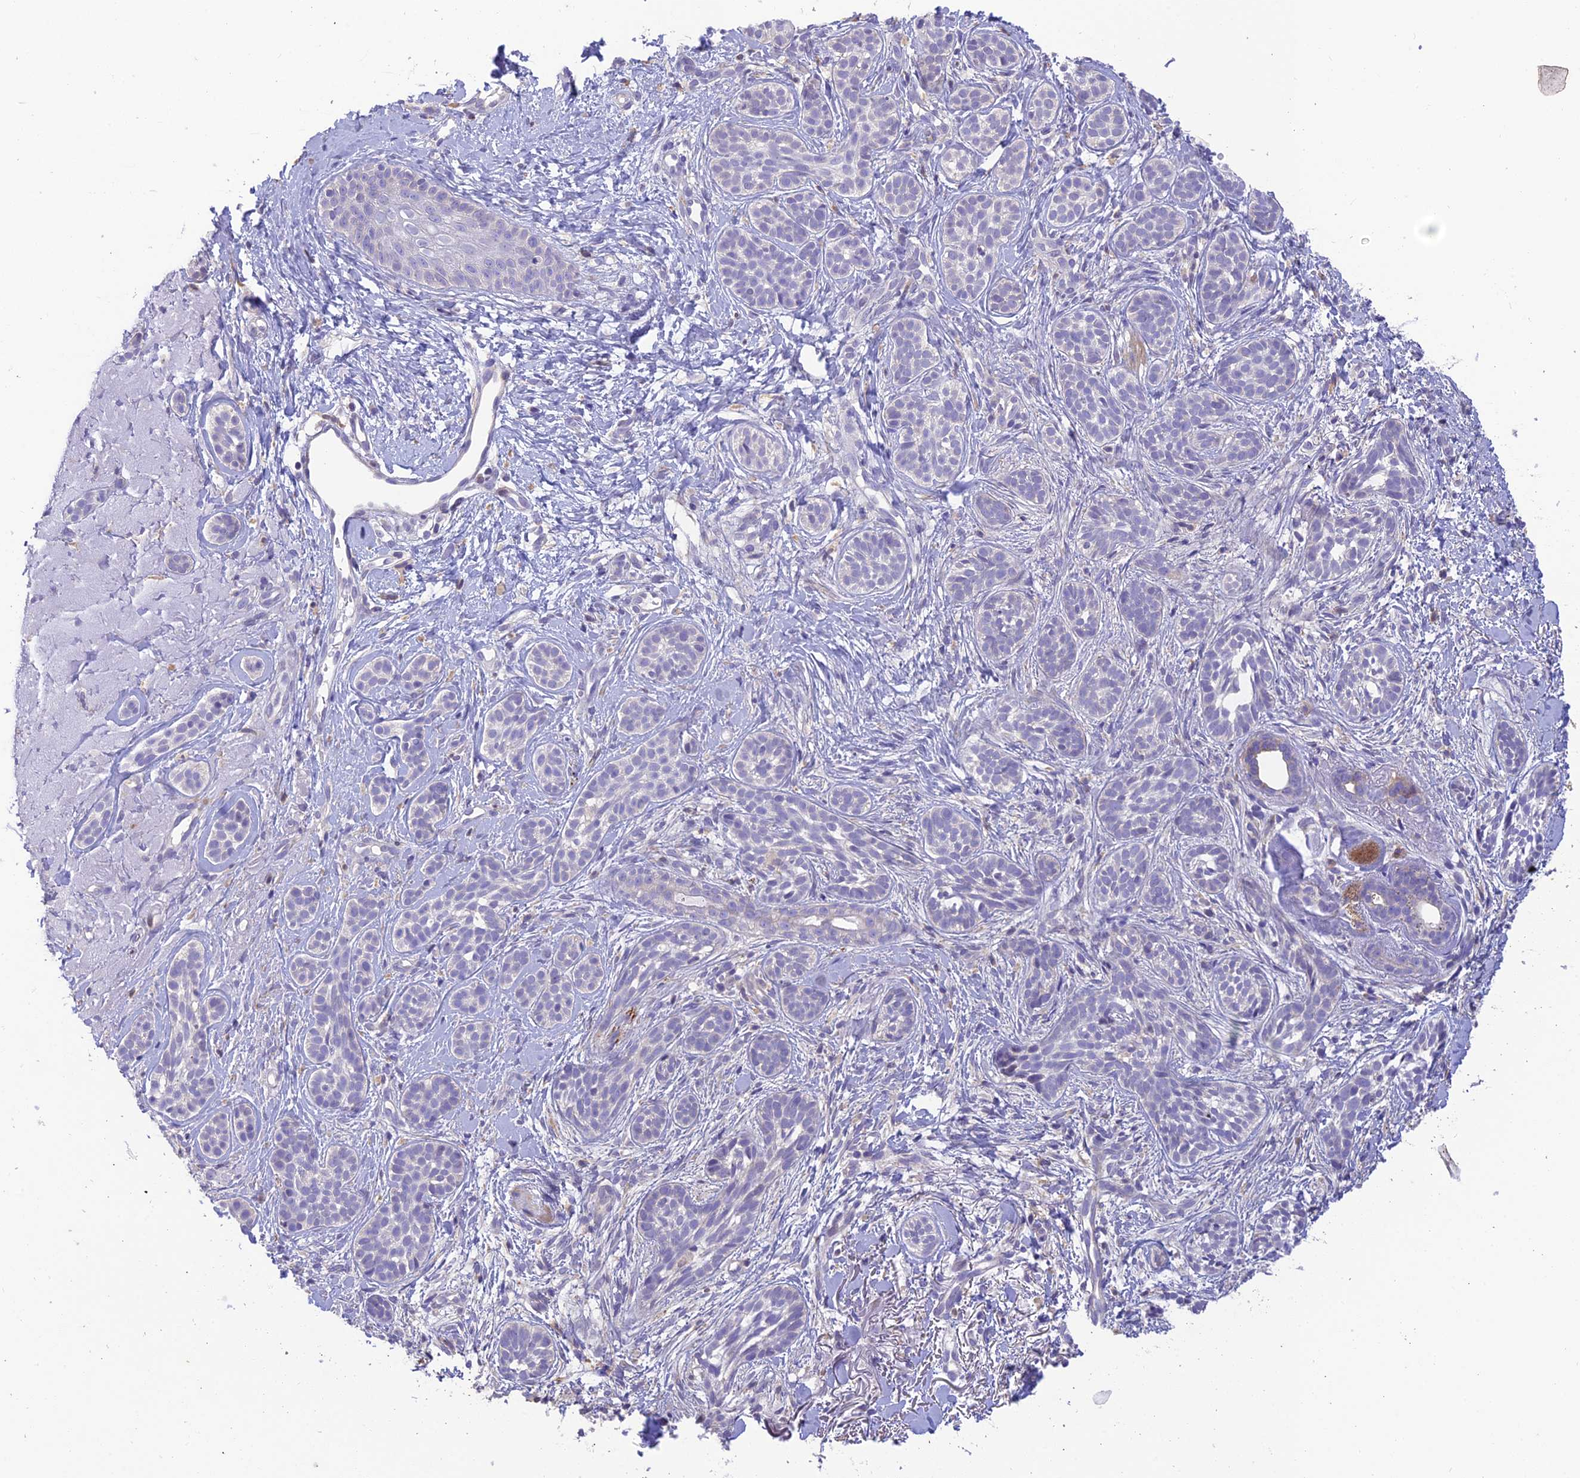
{"staining": {"intensity": "negative", "quantity": "none", "location": "none"}, "tissue": "skin cancer", "cell_type": "Tumor cells", "image_type": "cancer", "snomed": [{"axis": "morphology", "description": "Basal cell carcinoma"}, {"axis": "topography", "description": "Skin"}], "caption": "Tumor cells show no significant staining in skin basal cell carcinoma. The staining was performed using DAB (3,3'-diaminobenzidine) to visualize the protein expression in brown, while the nuclei were stained in blue with hematoxylin (Magnification: 20x).", "gene": "BMT2", "patient": {"sex": "male", "age": 71}}